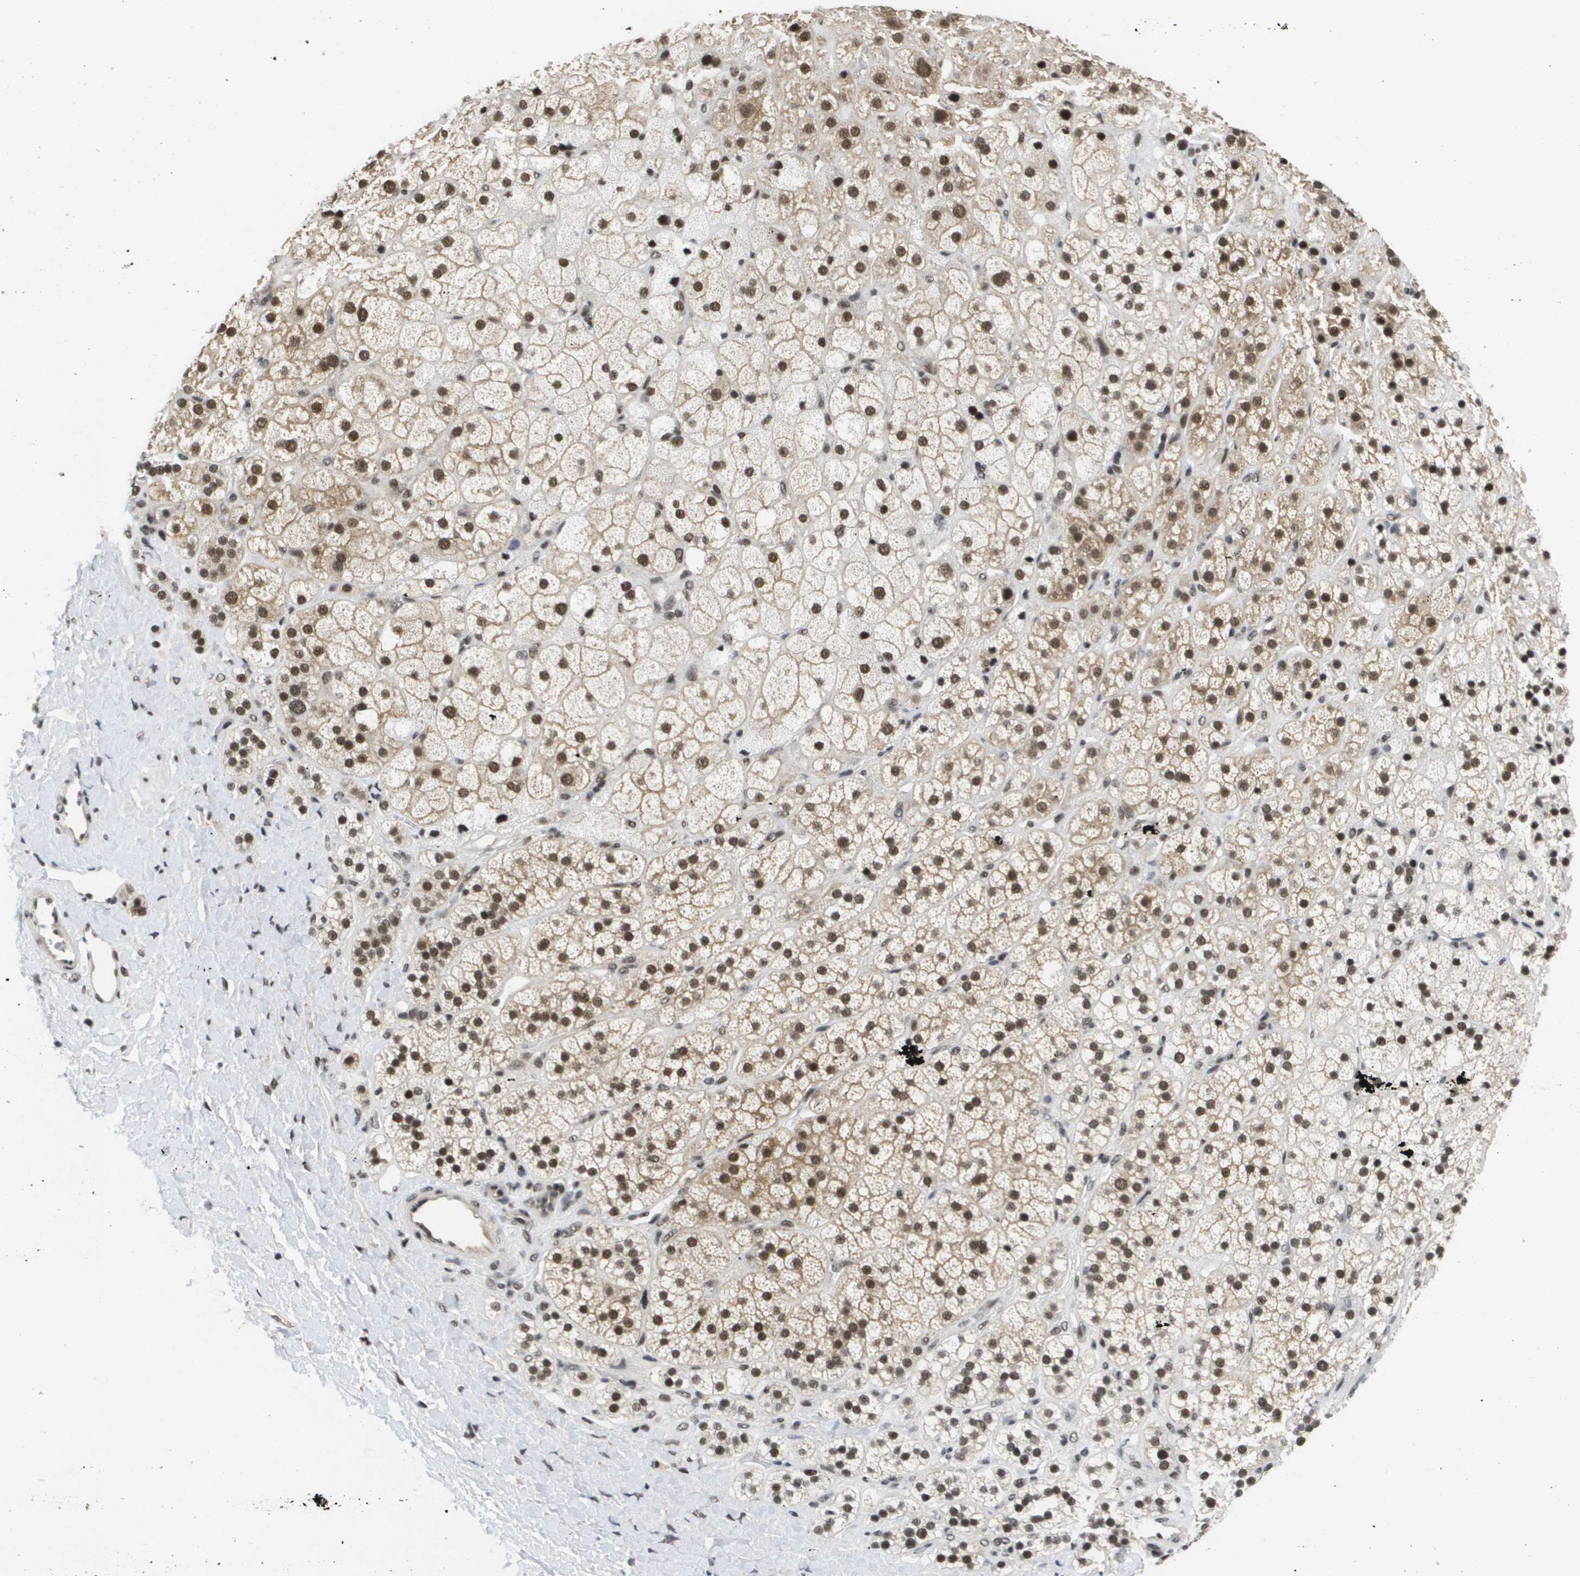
{"staining": {"intensity": "moderate", "quantity": ">75%", "location": "cytoplasmic/membranous,nuclear"}, "tissue": "adrenal gland", "cell_type": "Glandular cells", "image_type": "normal", "snomed": [{"axis": "morphology", "description": "Normal tissue, NOS"}, {"axis": "topography", "description": "Adrenal gland"}], "caption": "IHC of benign human adrenal gland displays medium levels of moderate cytoplasmic/membranous,nuclear staining in about >75% of glandular cells.", "gene": "ISY1", "patient": {"sex": "male", "age": 56}}